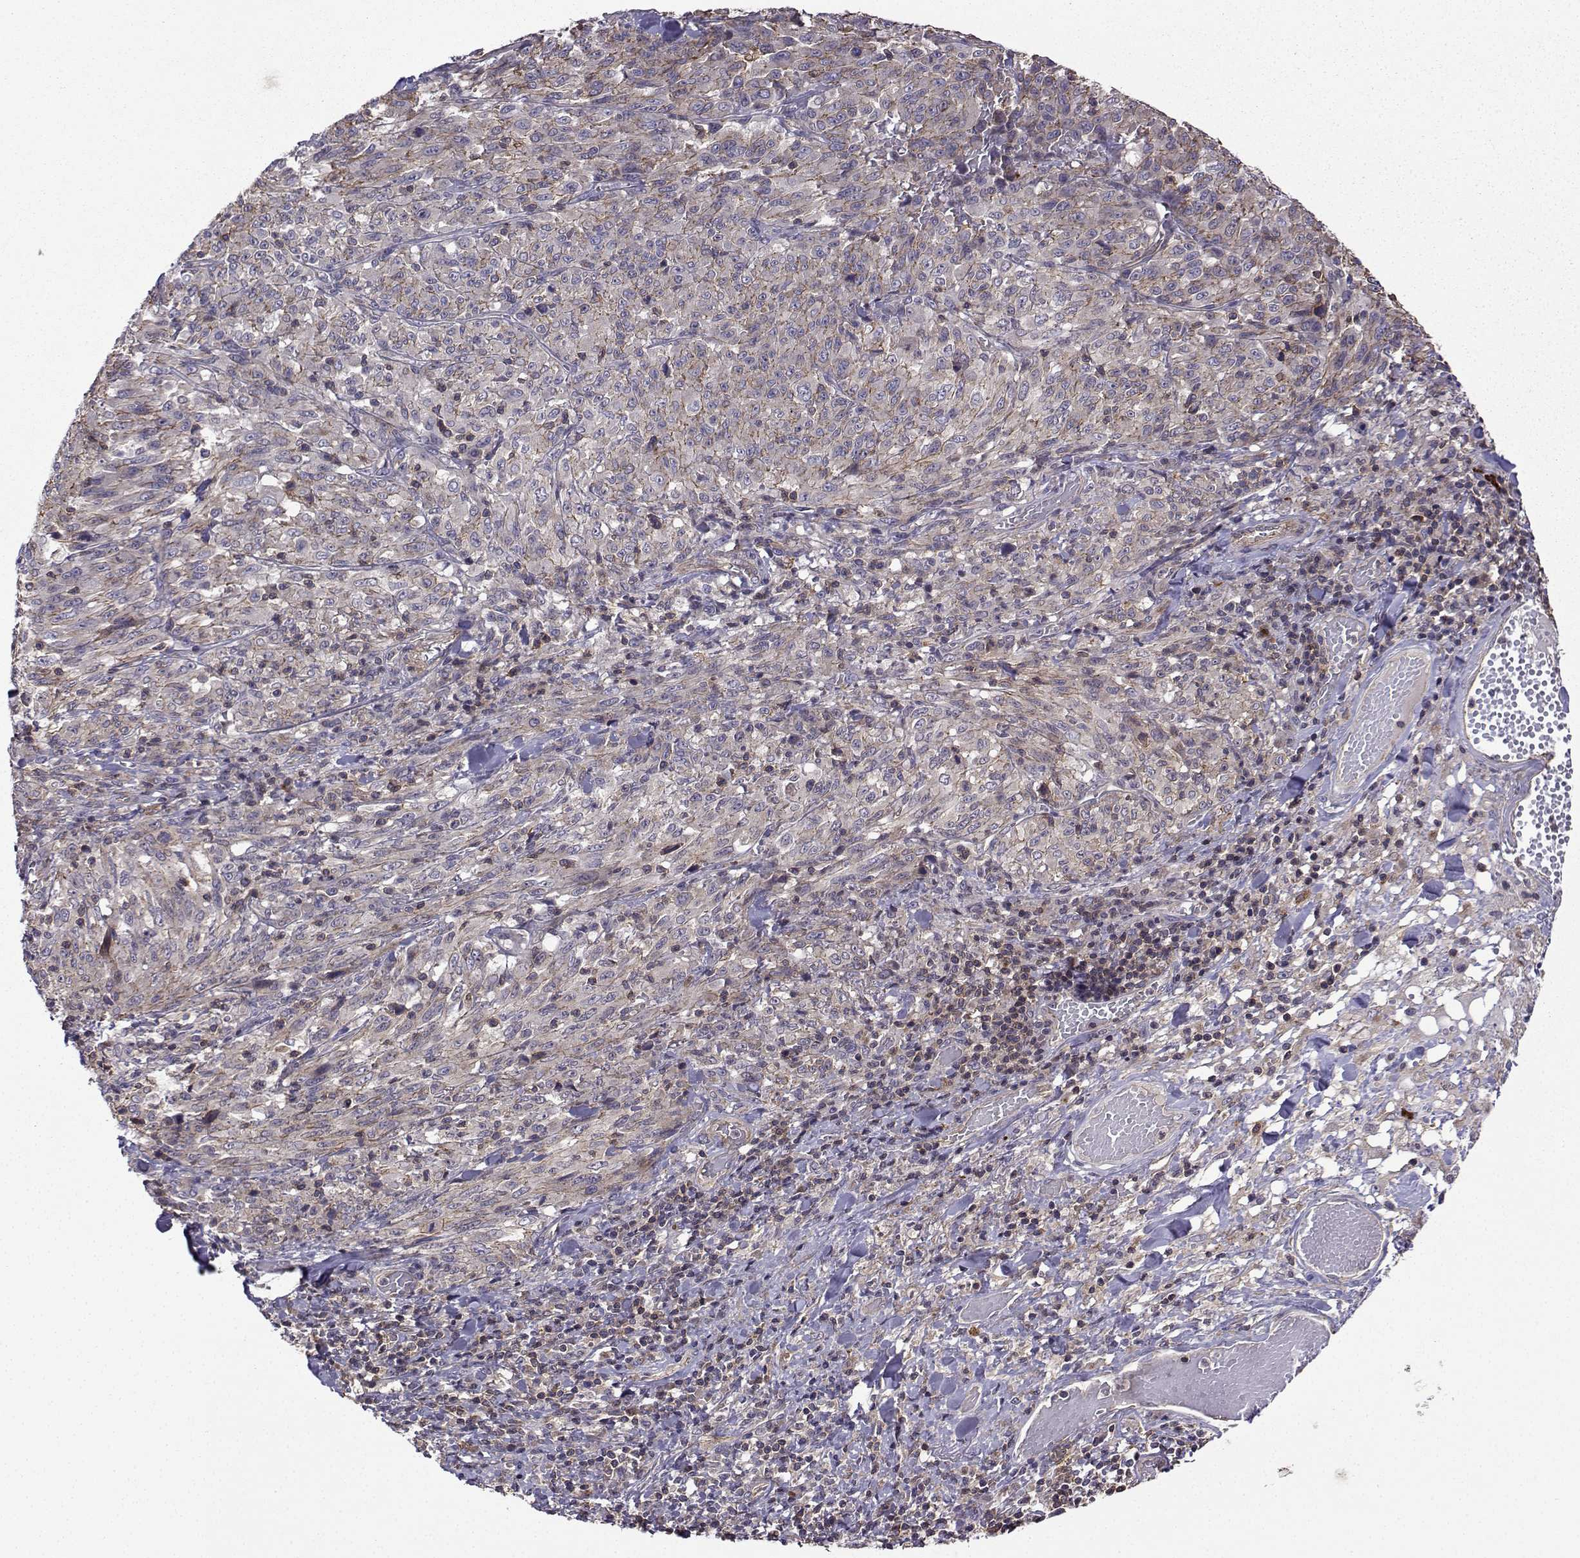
{"staining": {"intensity": "moderate", "quantity": "<25%", "location": "cytoplasmic/membranous"}, "tissue": "melanoma", "cell_type": "Tumor cells", "image_type": "cancer", "snomed": [{"axis": "morphology", "description": "Malignant melanoma, NOS"}, {"axis": "topography", "description": "Skin"}], "caption": "A brown stain highlights moderate cytoplasmic/membranous positivity of a protein in melanoma tumor cells. (Stains: DAB in brown, nuclei in blue, Microscopy: brightfield microscopy at high magnification).", "gene": "ITGB8", "patient": {"sex": "female", "age": 91}}